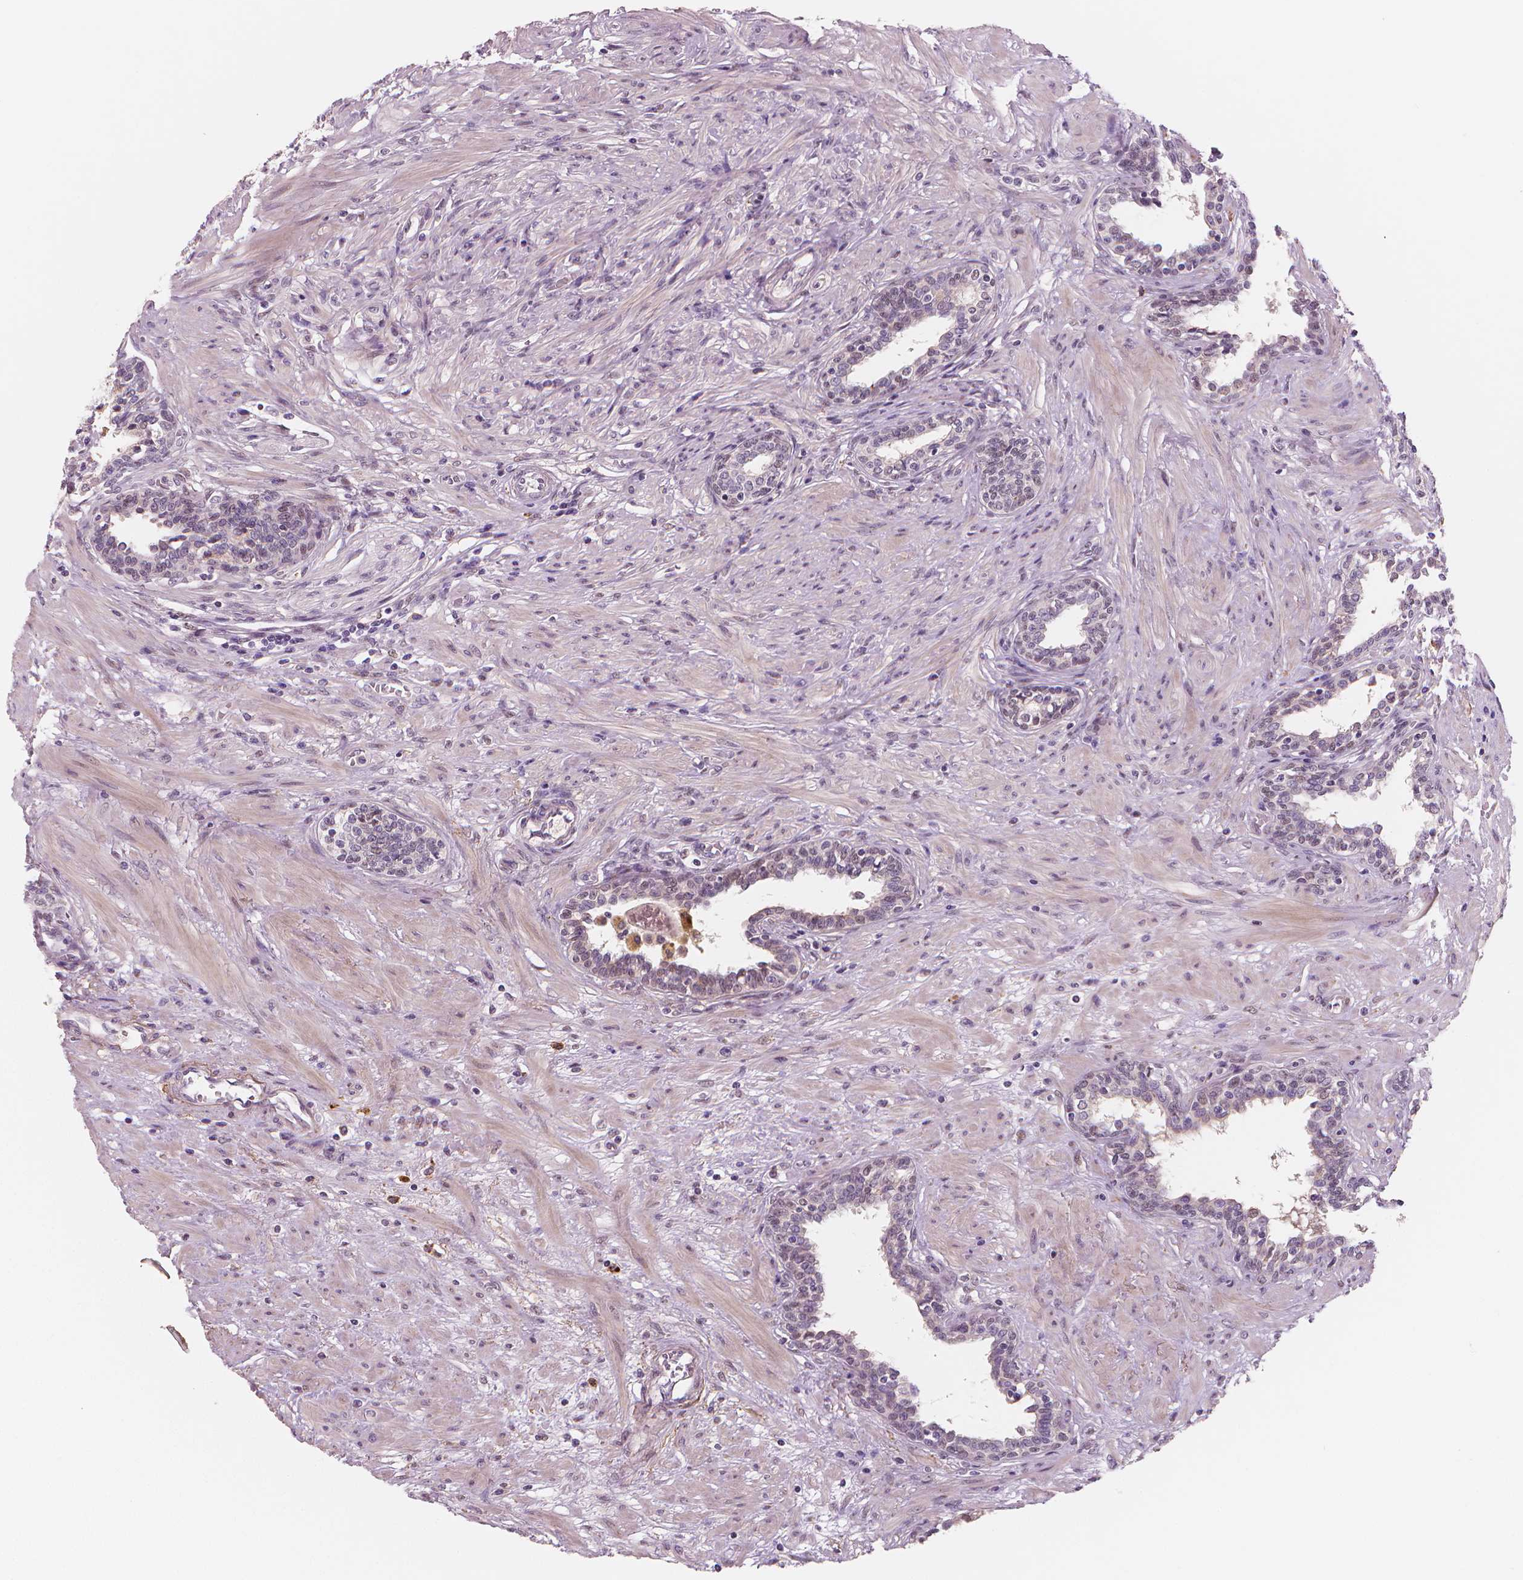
{"staining": {"intensity": "negative", "quantity": "none", "location": "none"}, "tissue": "prostate", "cell_type": "Glandular cells", "image_type": "normal", "snomed": [{"axis": "morphology", "description": "Normal tissue, NOS"}, {"axis": "topography", "description": "Prostate"}], "caption": "Immunohistochemistry (IHC) photomicrograph of unremarkable human prostate stained for a protein (brown), which demonstrates no positivity in glandular cells. The staining is performed using DAB (3,3'-diaminobenzidine) brown chromogen with nuclei counter-stained in using hematoxylin.", "gene": "RNASE7", "patient": {"sex": "male", "age": 55}}